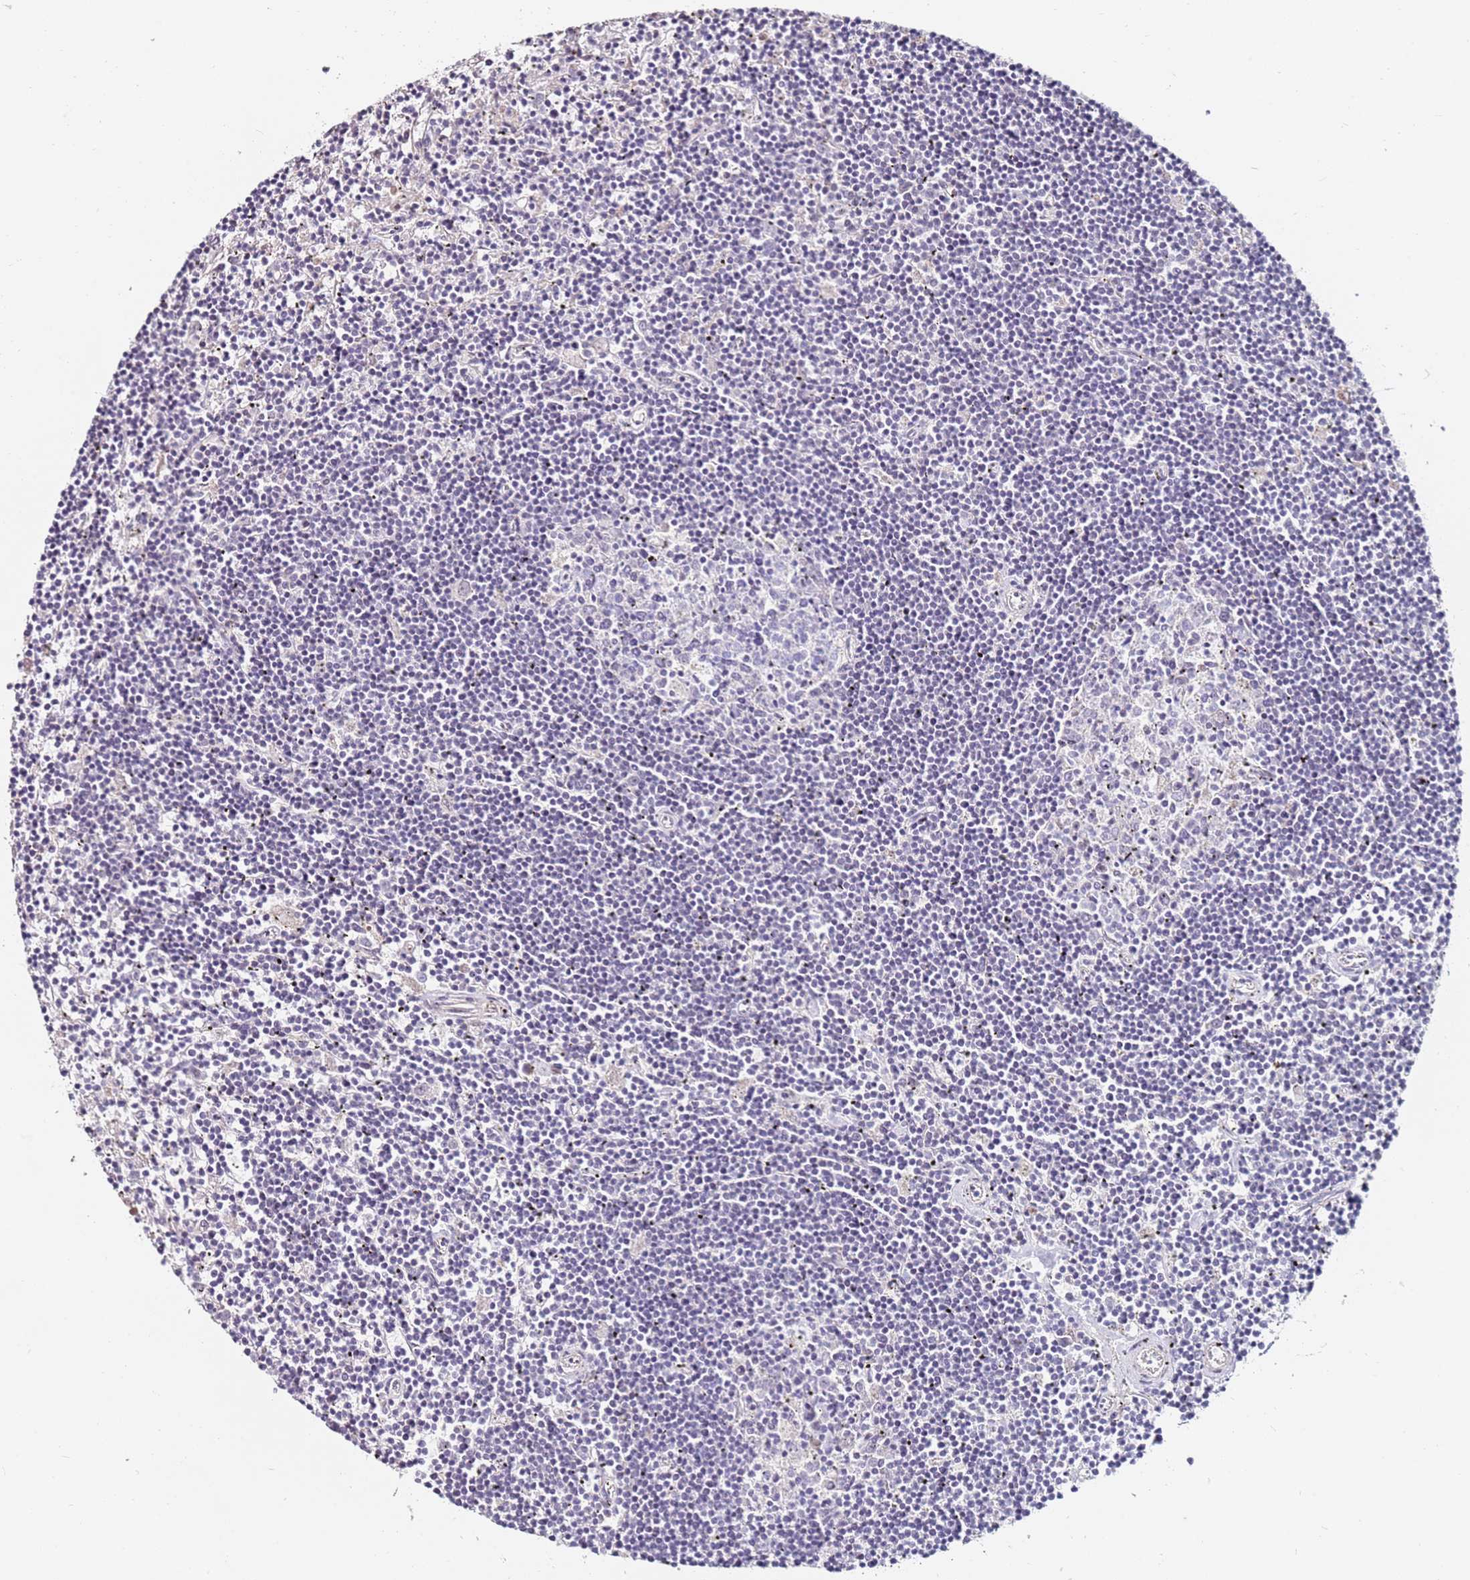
{"staining": {"intensity": "negative", "quantity": "none", "location": "none"}, "tissue": "lymphoma", "cell_type": "Tumor cells", "image_type": "cancer", "snomed": [{"axis": "morphology", "description": "Malignant lymphoma, non-Hodgkin's type, Low grade"}, {"axis": "topography", "description": "Spleen"}], "caption": "Lymphoma was stained to show a protein in brown. There is no significant expression in tumor cells.", "gene": "RARS2", "patient": {"sex": "male", "age": 76}}